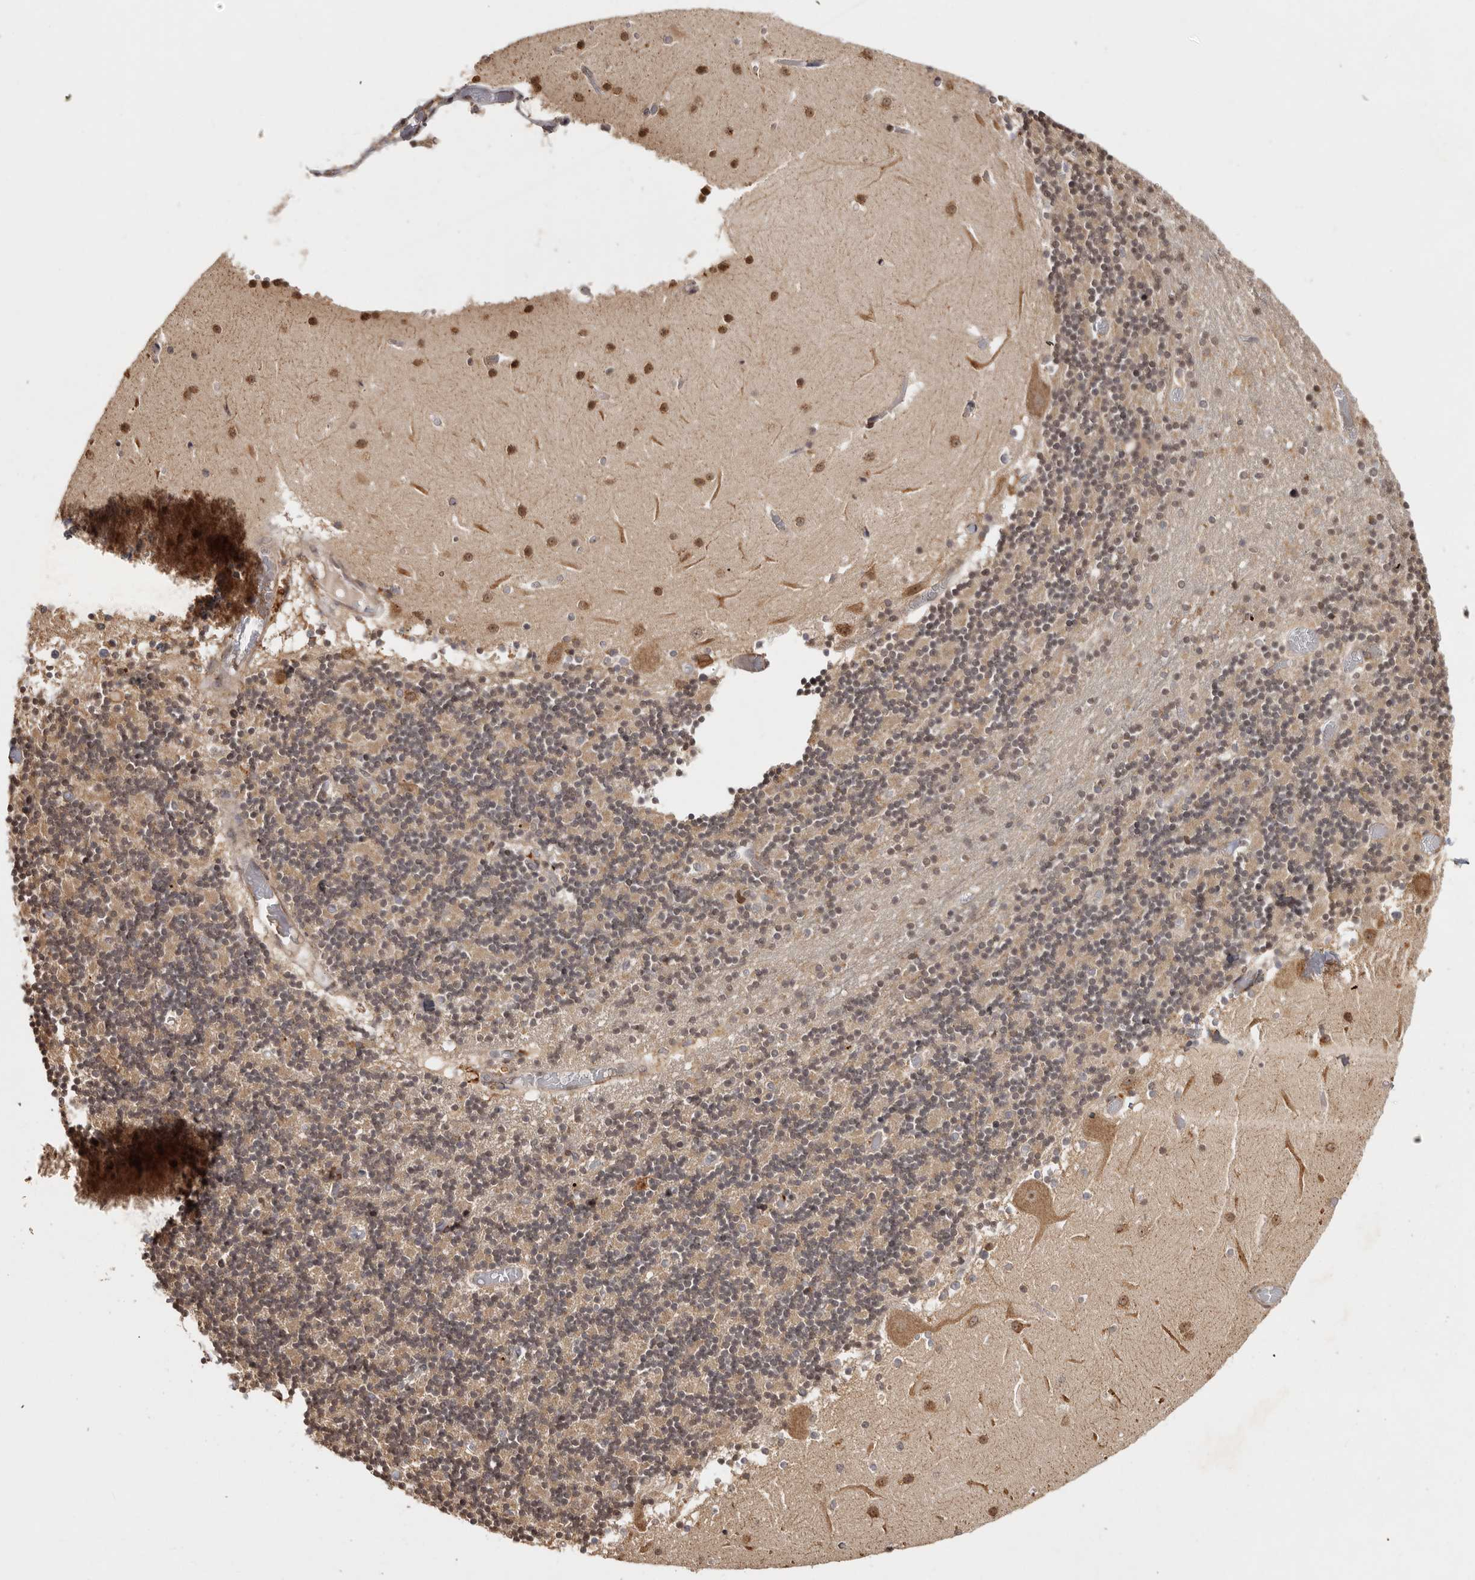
{"staining": {"intensity": "weak", "quantity": ">75%", "location": "nuclear"}, "tissue": "cerebellum", "cell_type": "Cells in granular layer", "image_type": "normal", "snomed": [{"axis": "morphology", "description": "Normal tissue, NOS"}, {"axis": "topography", "description": "Cerebellum"}], "caption": "About >75% of cells in granular layer in normal human cerebellum demonstrate weak nuclear protein positivity as visualized by brown immunohistochemical staining.", "gene": "ZNF83", "patient": {"sex": "female", "age": 28}}